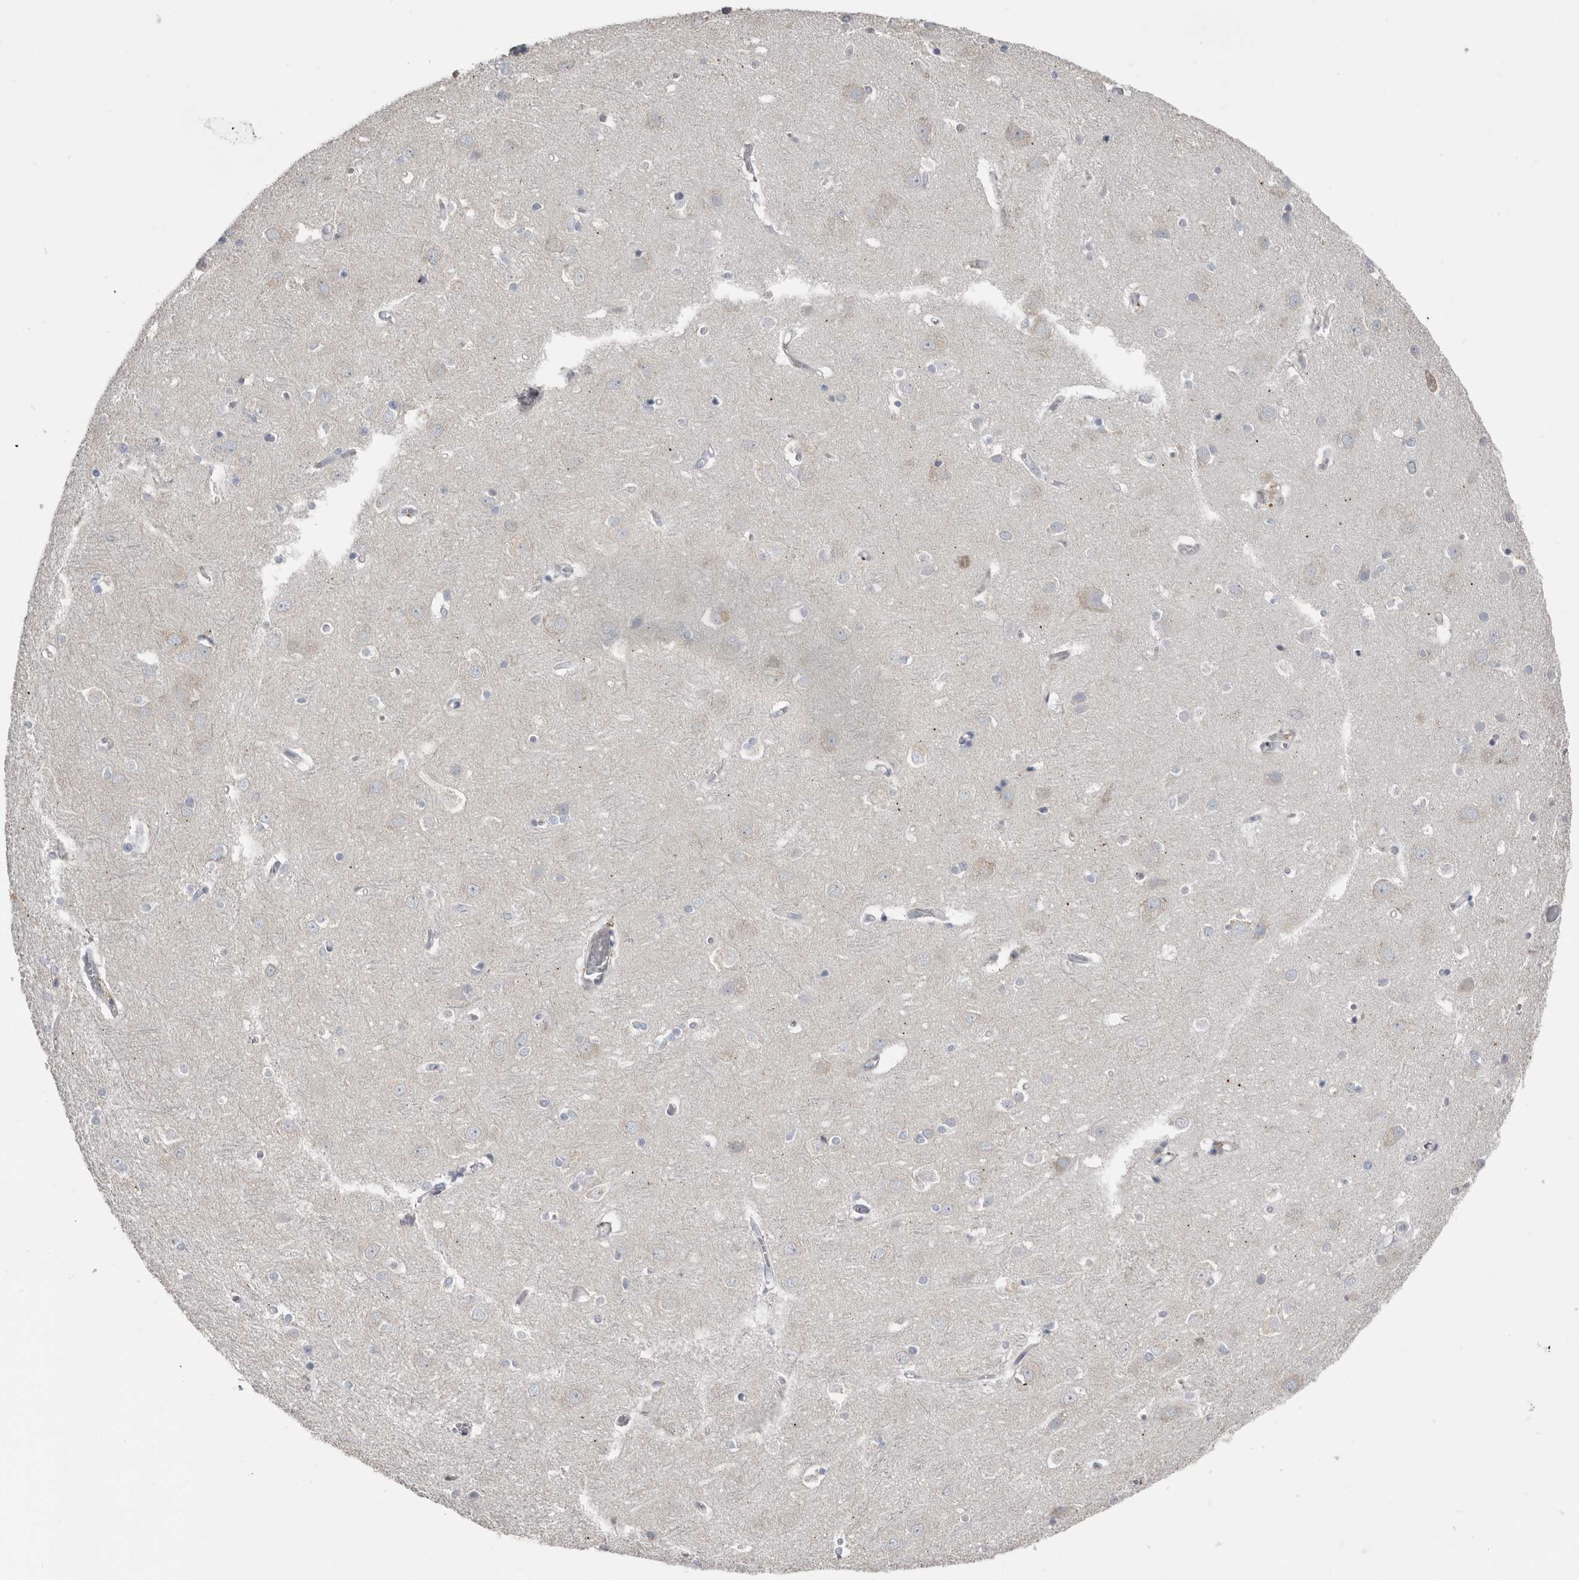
{"staining": {"intensity": "negative", "quantity": "none", "location": "none"}, "tissue": "cerebral cortex", "cell_type": "Endothelial cells", "image_type": "normal", "snomed": [{"axis": "morphology", "description": "Normal tissue, NOS"}, {"axis": "topography", "description": "Cerebral cortex"}], "caption": "High magnification brightfield microscopy of normal cerebral cortex stained with DAB (brown) and counterstained with hematoxylin (blue): endothelial cells show no significant expression. Nuclei are stained in blue.", "gene": "ZNF114", "patient": {"sex": "male", "age": 54}}